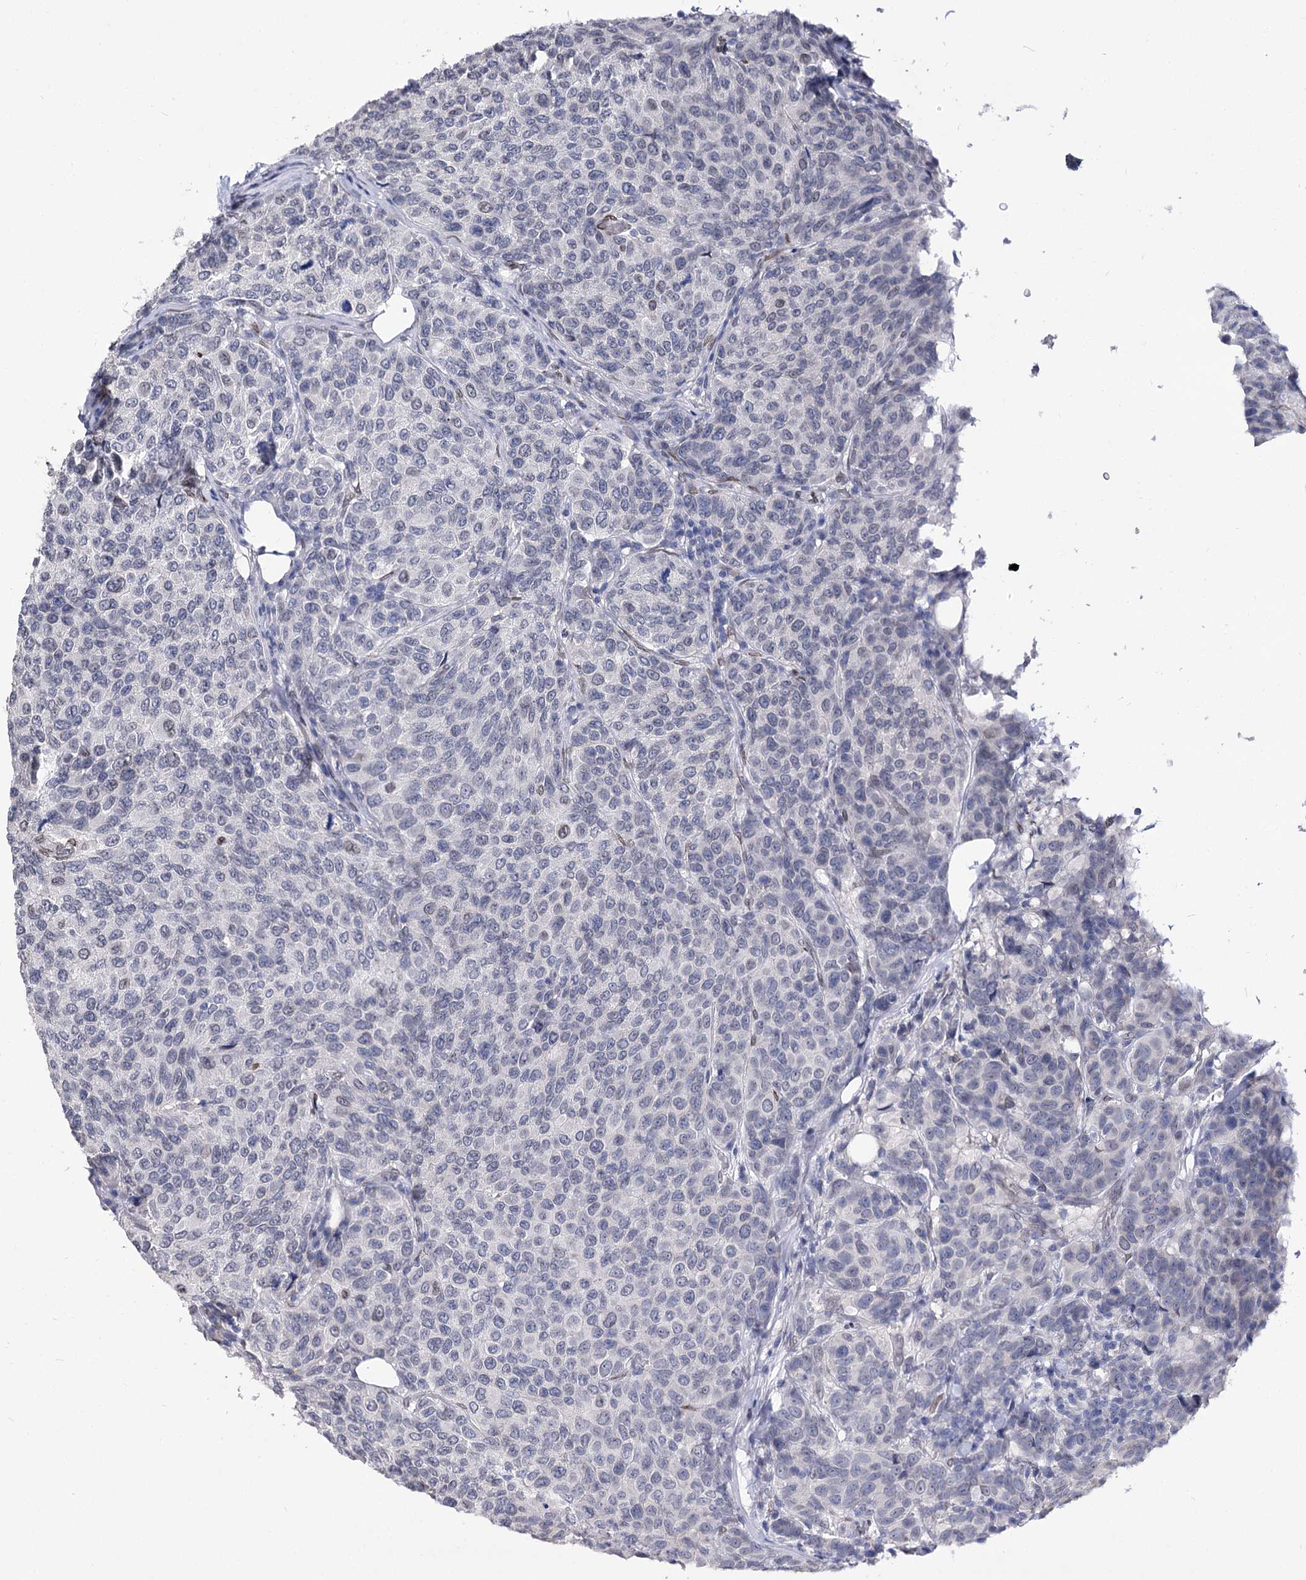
{"staining": {"intensity": "negative", "quantity": "none", "location": "none"}, "tissue": "breast cancer", "cell_type": "Tumor cells", "image_type": "cancer", "snomed": [{"axis": "morphology", "description": "Duct carcinoma"}, {"axis": "topography", "description": "Breast"}], "caption": "Breast intraductal carcinoma stained for a protein using IHC displays no expression tumor cells.", "gene": "TMEM201", "patient": {"sex": "female", "age": 55}}